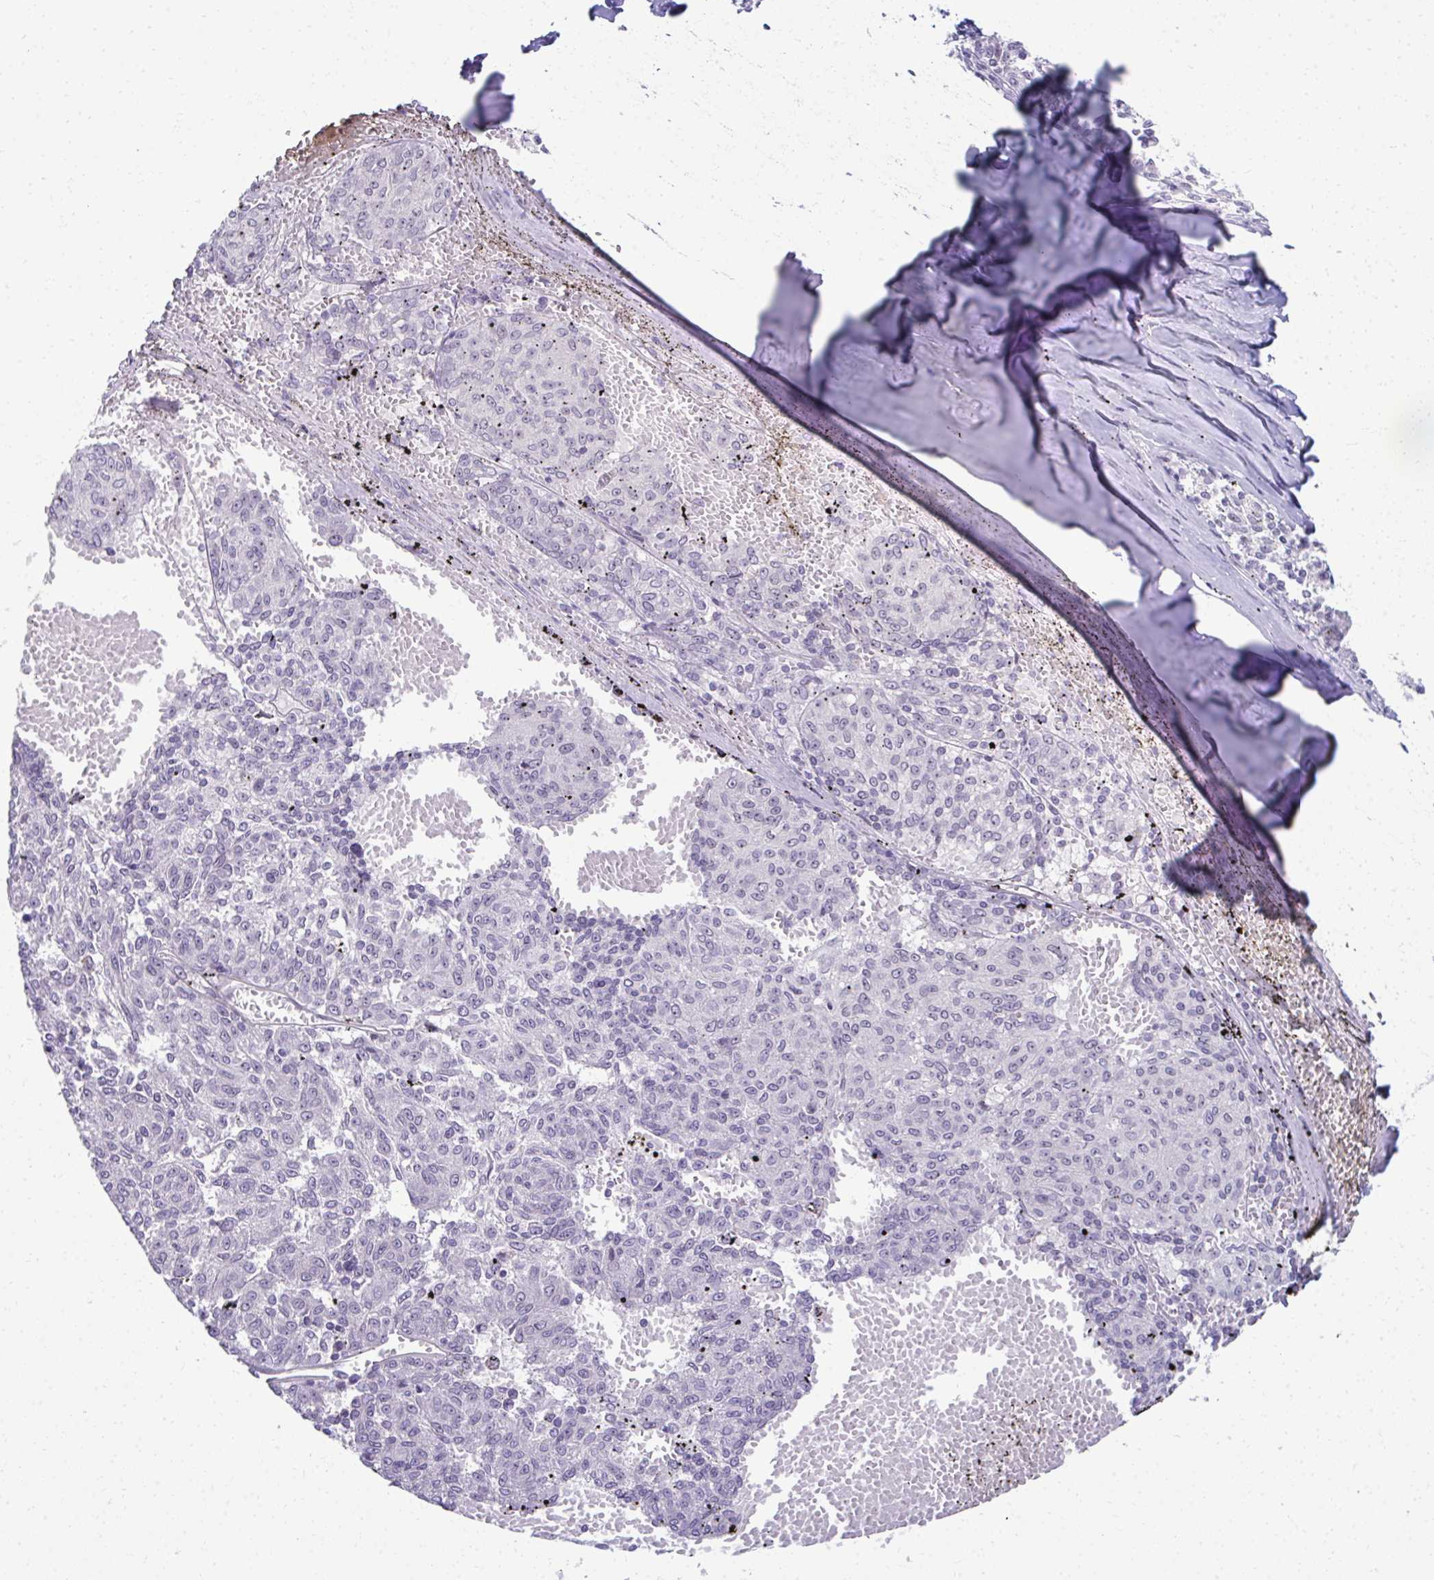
{"staining": {"intensity": "negative", "quantity": "none", "location": "none"}, "tissue": "melanoma", "cell_type": "Tumor cells", "image_type": "cancer", "snomed": [{"axis": "morphology", "description": "Malignant melanoma, NOS"}, {"axis": "topography", "description": "Skin"}], "caption": "Histopathology image shows no protein positivity in tumor cells of malignant melanoma tissue.", "gene": "MAF1", "patient": {"sex": "female", "age": 72}}